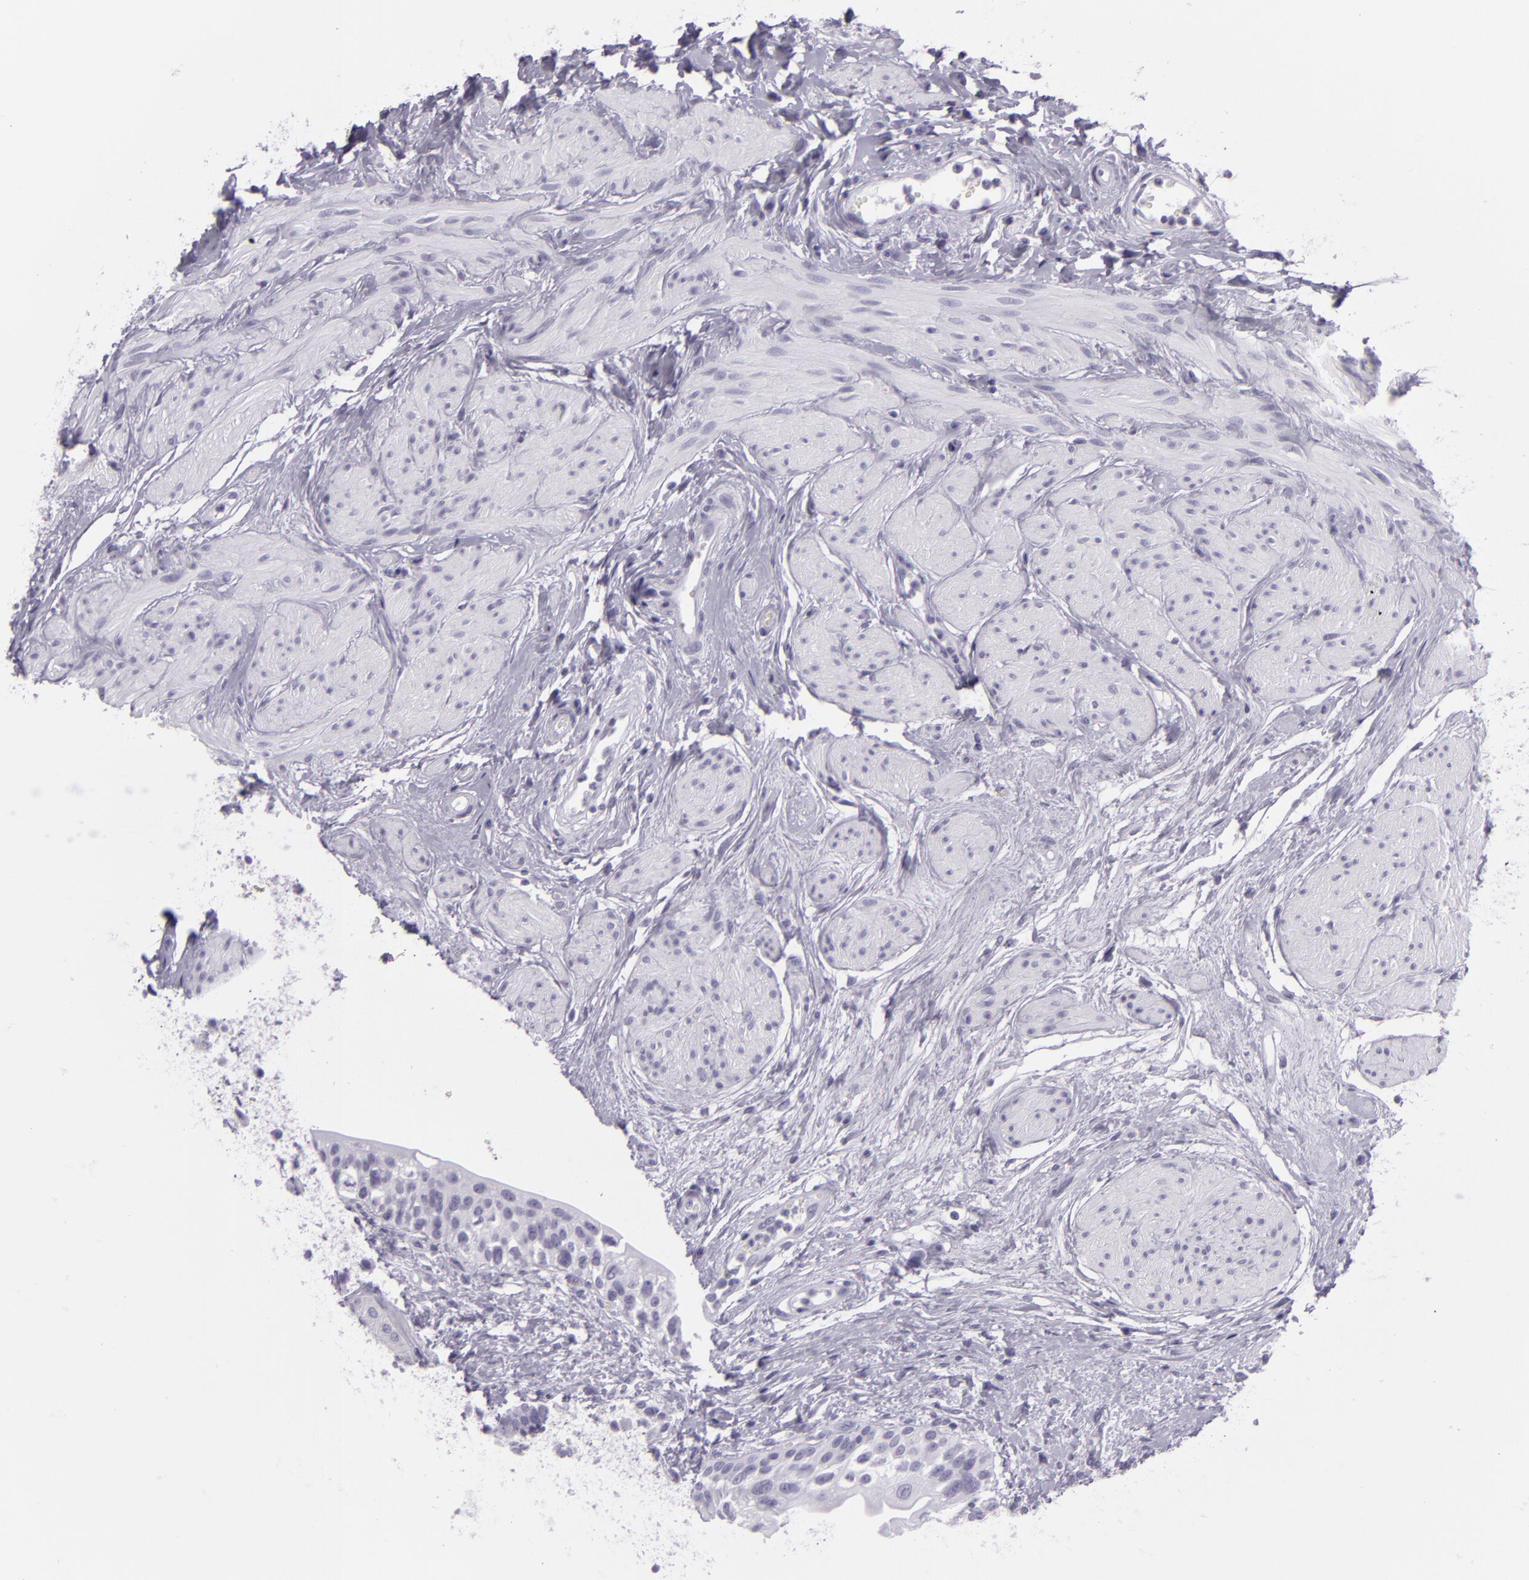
{"staining": {"intensity": "negative", "quantity": "none", "location": "none"}, "tissue": "urinary bladder", "cell_type": "Urothelial cells", "image_type": "normal", "snomed": [{"axis": "morphology", "description": "Normal tissue, NOS"}, {"axis": "topography", "description": "Urinary bladder"}], "caption": "This is a histopathology image of IHC staining of benign urinary bladder, which shows no expression in urothelial cells.", "gene": "MUC6", "patient": {"sex": "female", "age": 55}}